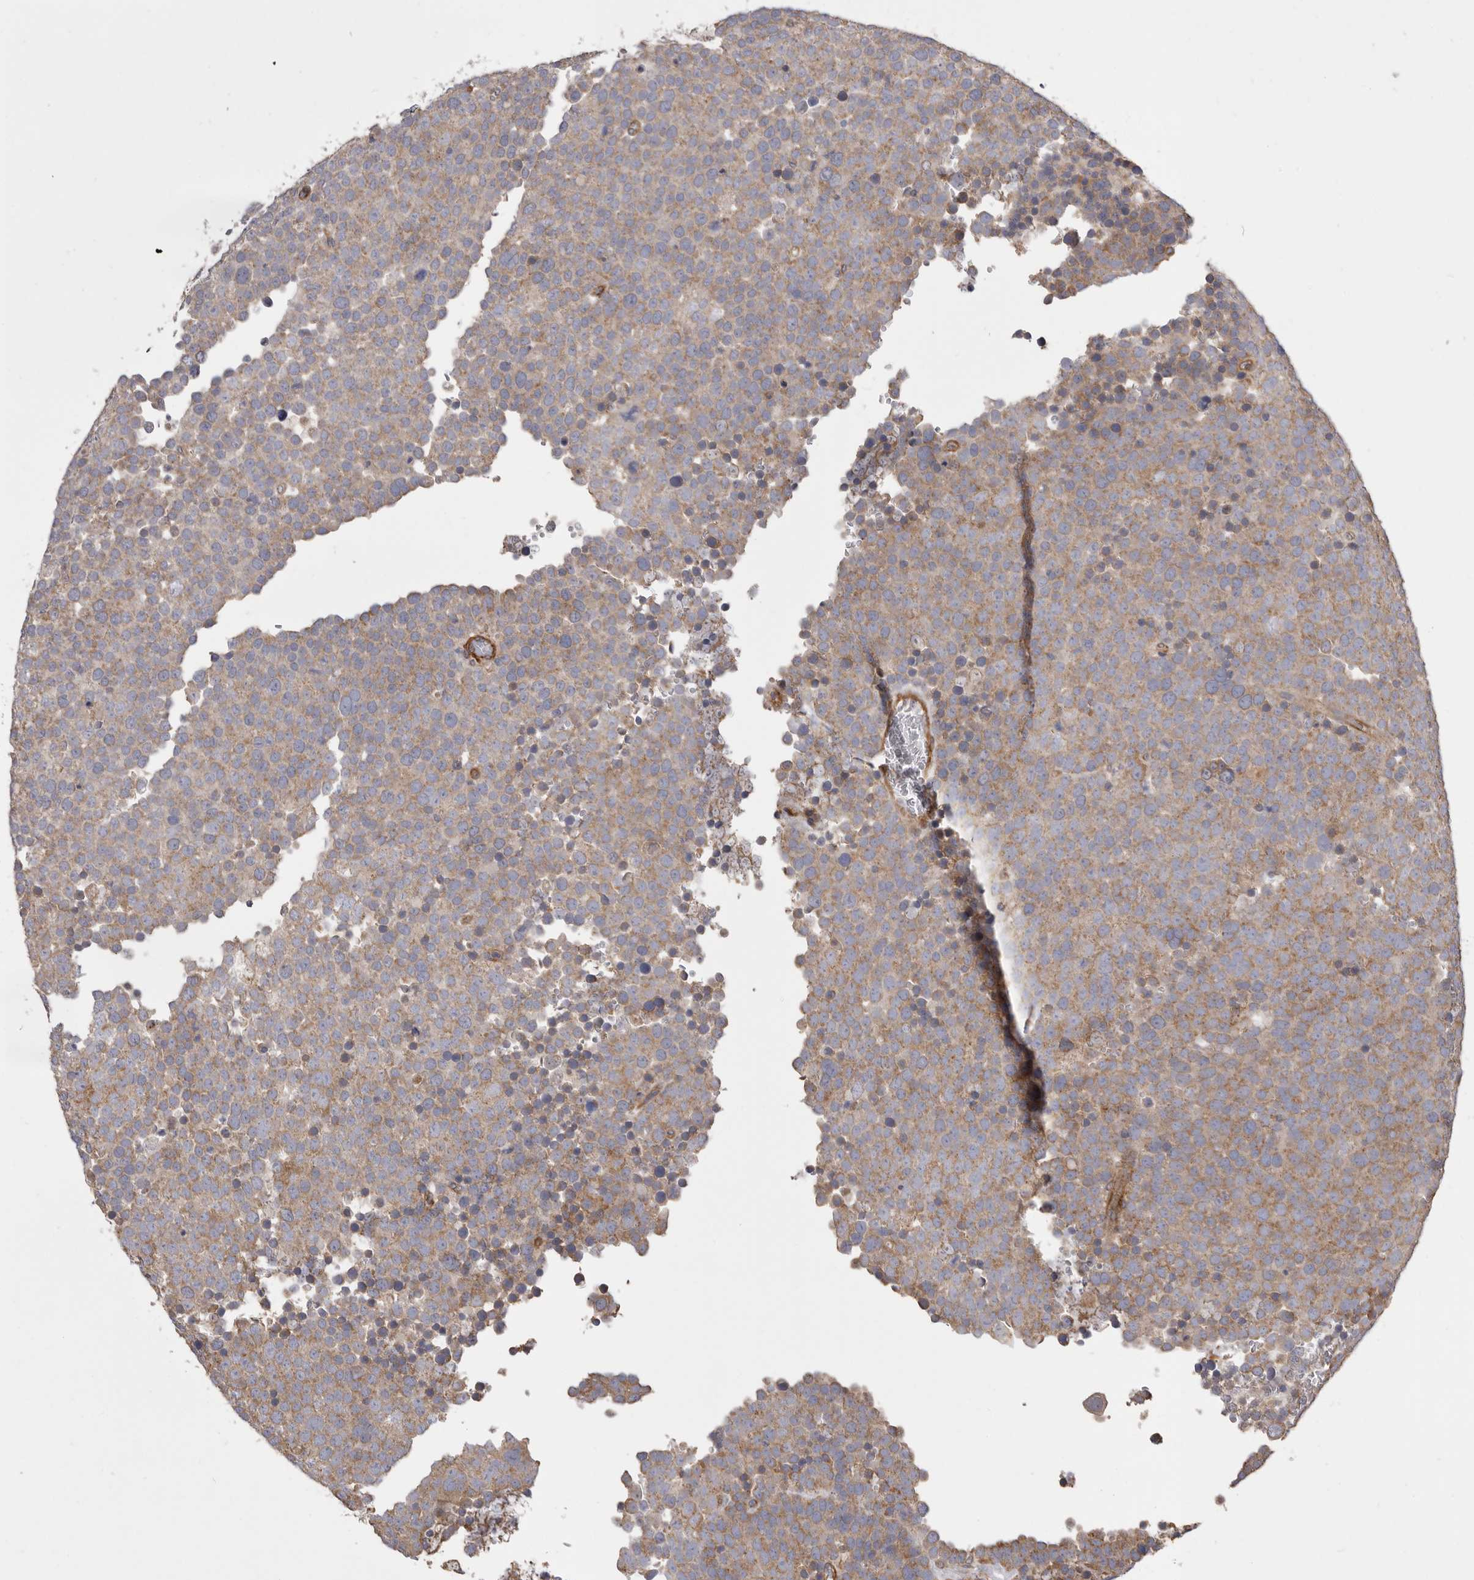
{"staining": {"intensity": "weak", "quantity": "25%-75%", "location": "cytoplasmic/membranous"}, "tissue": "testis cancer", "cell_type": "Tumor cells", "image_type": "cancer", "snomed": [{"axis": "morphology", "description": "Seminoma, NOS"}, {"axis": "topography", "description": "Testis"}], "caption": "Seminoma (testis) stained with a protein marker shows weak staining in tumor cells.", "gene": "VPS45", "patient": {"sex": "male", "age": 71}}